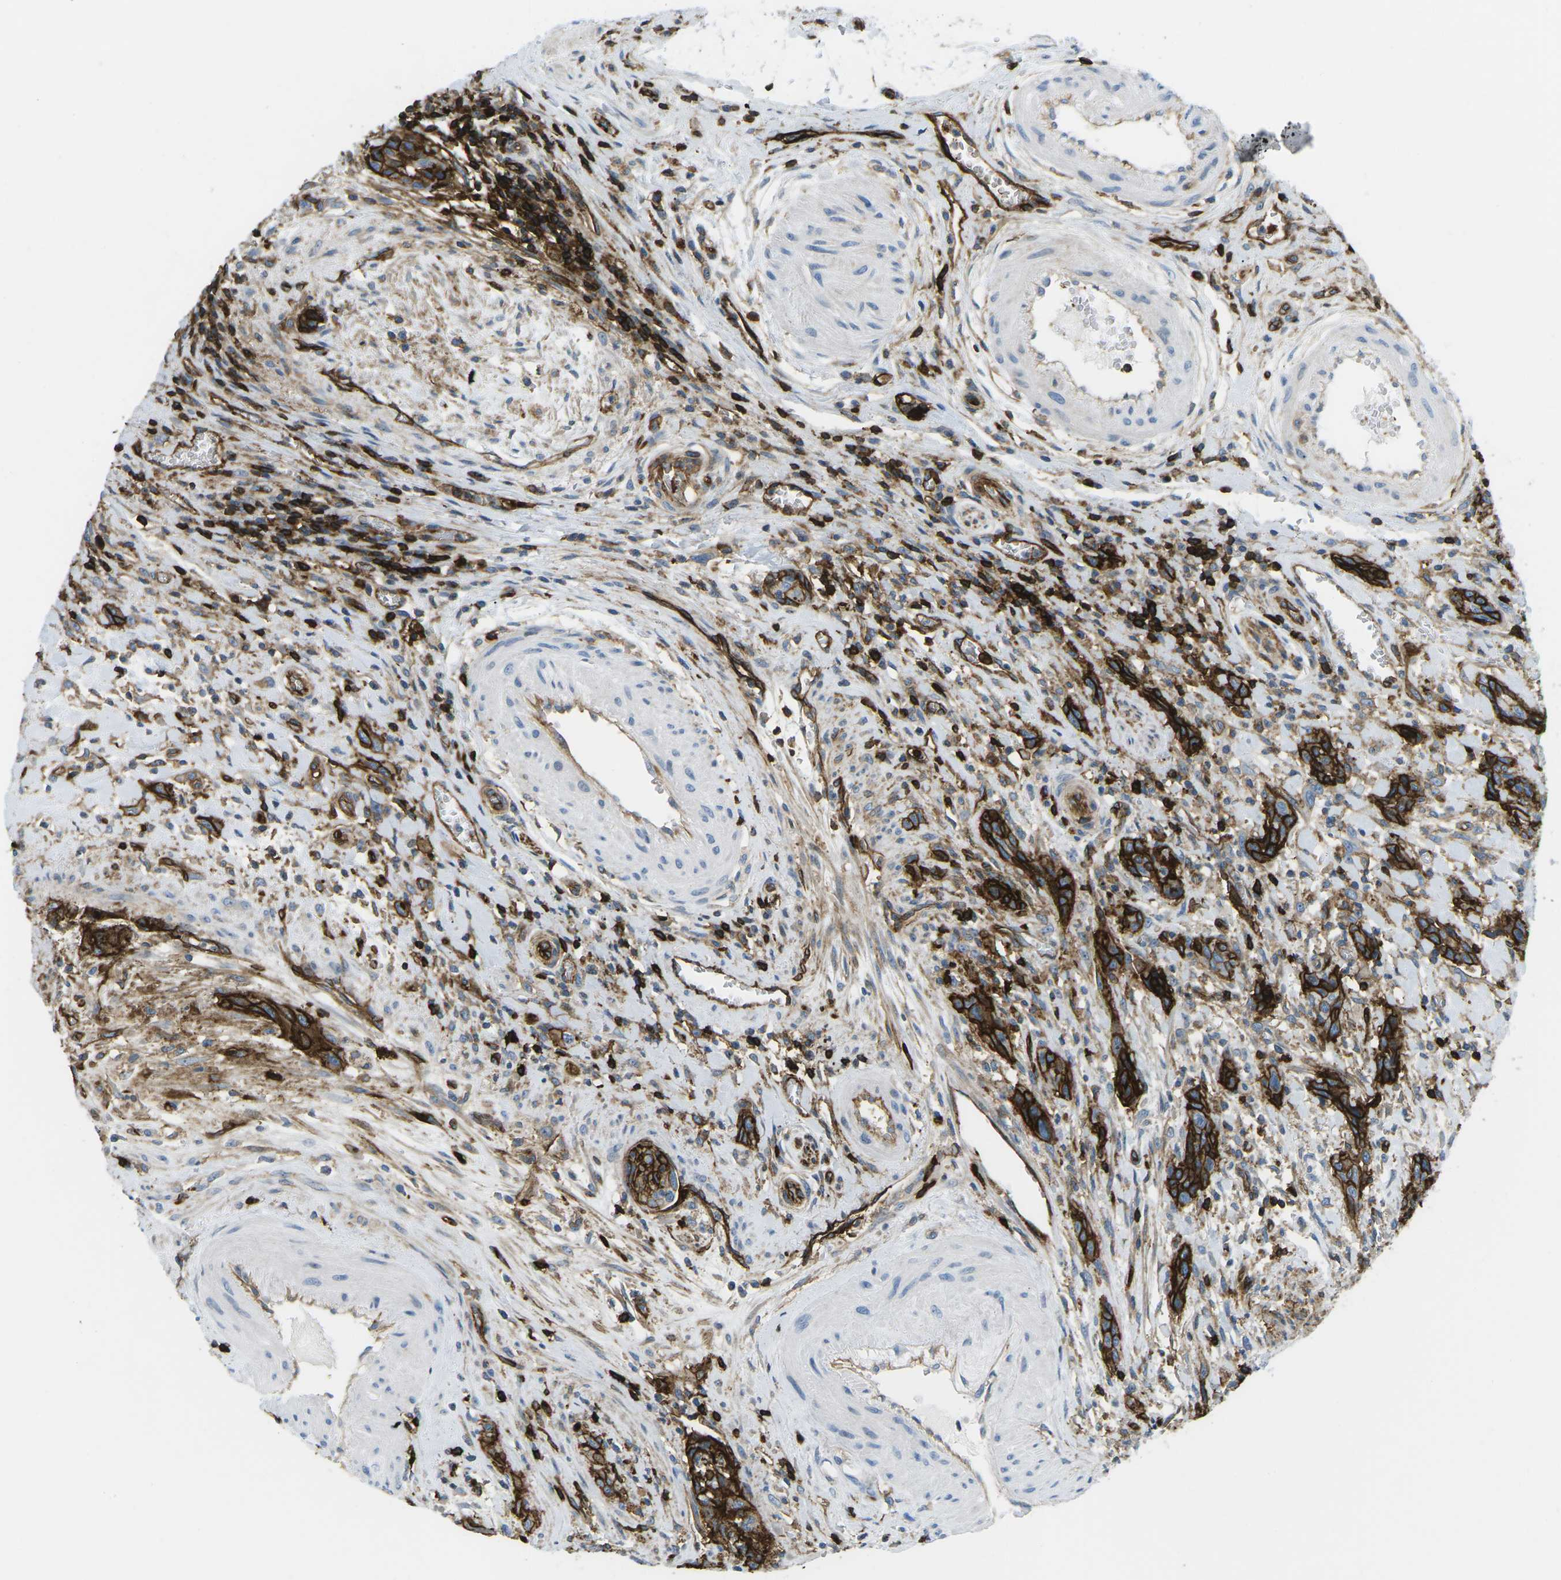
{"staining": {"intensity": "strong", "quantity": ">75%", "location": "cytoplasmic/membranous"}, "tissue": "urothelial cancer", "cell_type": "Tumor cells", "image_type": "cancer", "snomed": [{"axis": "morphology", "description": "Urothelial carcinoma, High grade"}, {"axis": "topography", "description": "Urinary bladder"}], "caption": "A brown stain shows strong cytoplasmic/membranous staining of a protein in human high-grade urothelial carcinoma tumor cells.", "gene": "HLA-B", "patient": {"sex": "male", "age": 35}}